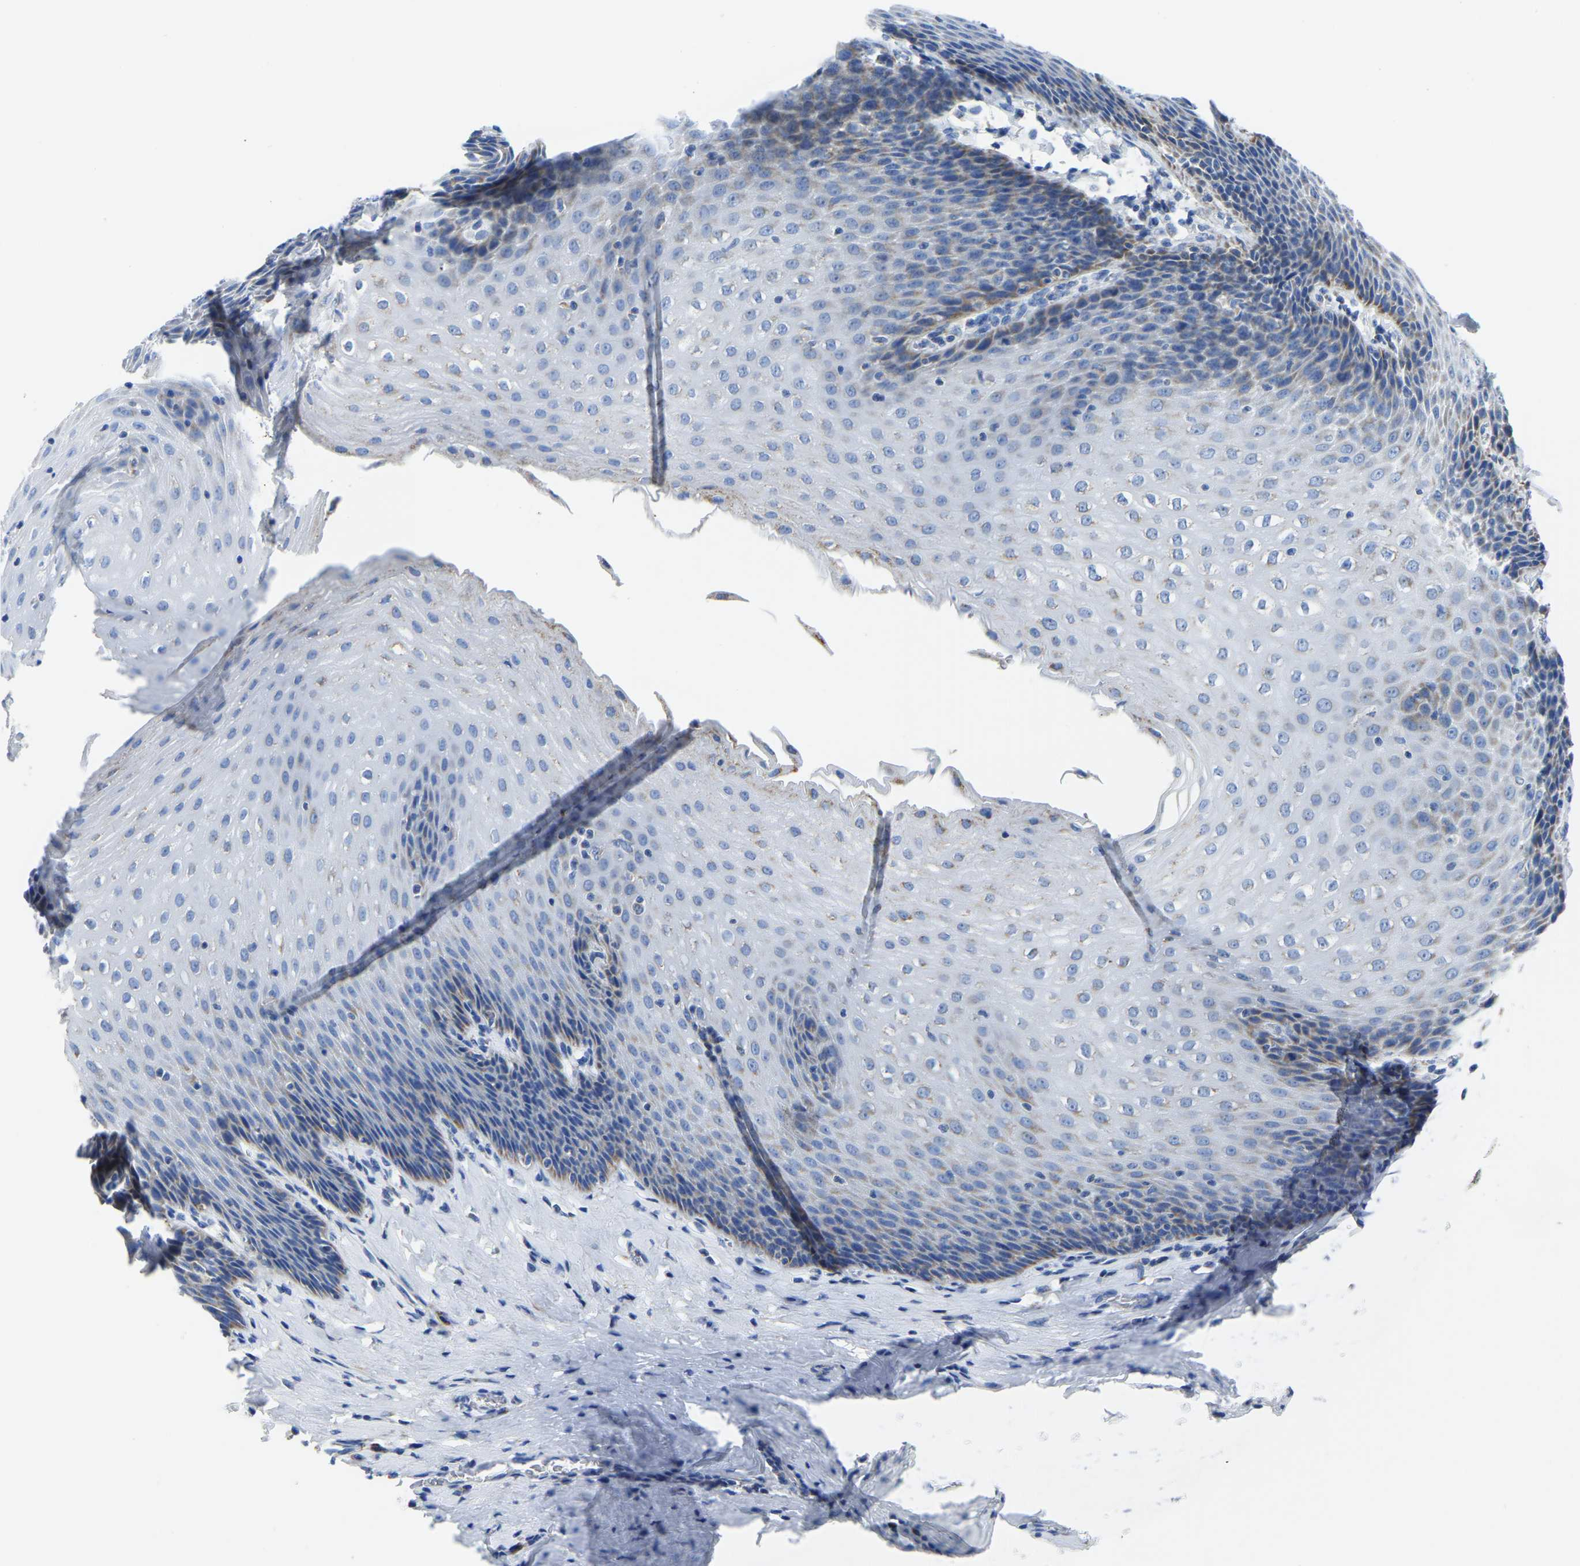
{"staining": {"intensity": "weak", "quantity": "<25%", "location": "cytoplasmic/membranous"}, "tissue": "esophagus", "cell_type": "Squamous epithelial cells", "image_type": "normal", "snomed": [{"axis": "morphology", "description": "Normal tissue, NOS"}, {"axis": "topography", "description": "Esophagus"}], "caption": "This histopathology image is of benign esophagus stained with IHC to label a protein in brown with the nuclei are counter-stained blue. There is no positivity in squamous epithelial cells.", "gene": "ETFA", "patient": {"sex": "female", "age": 61}}